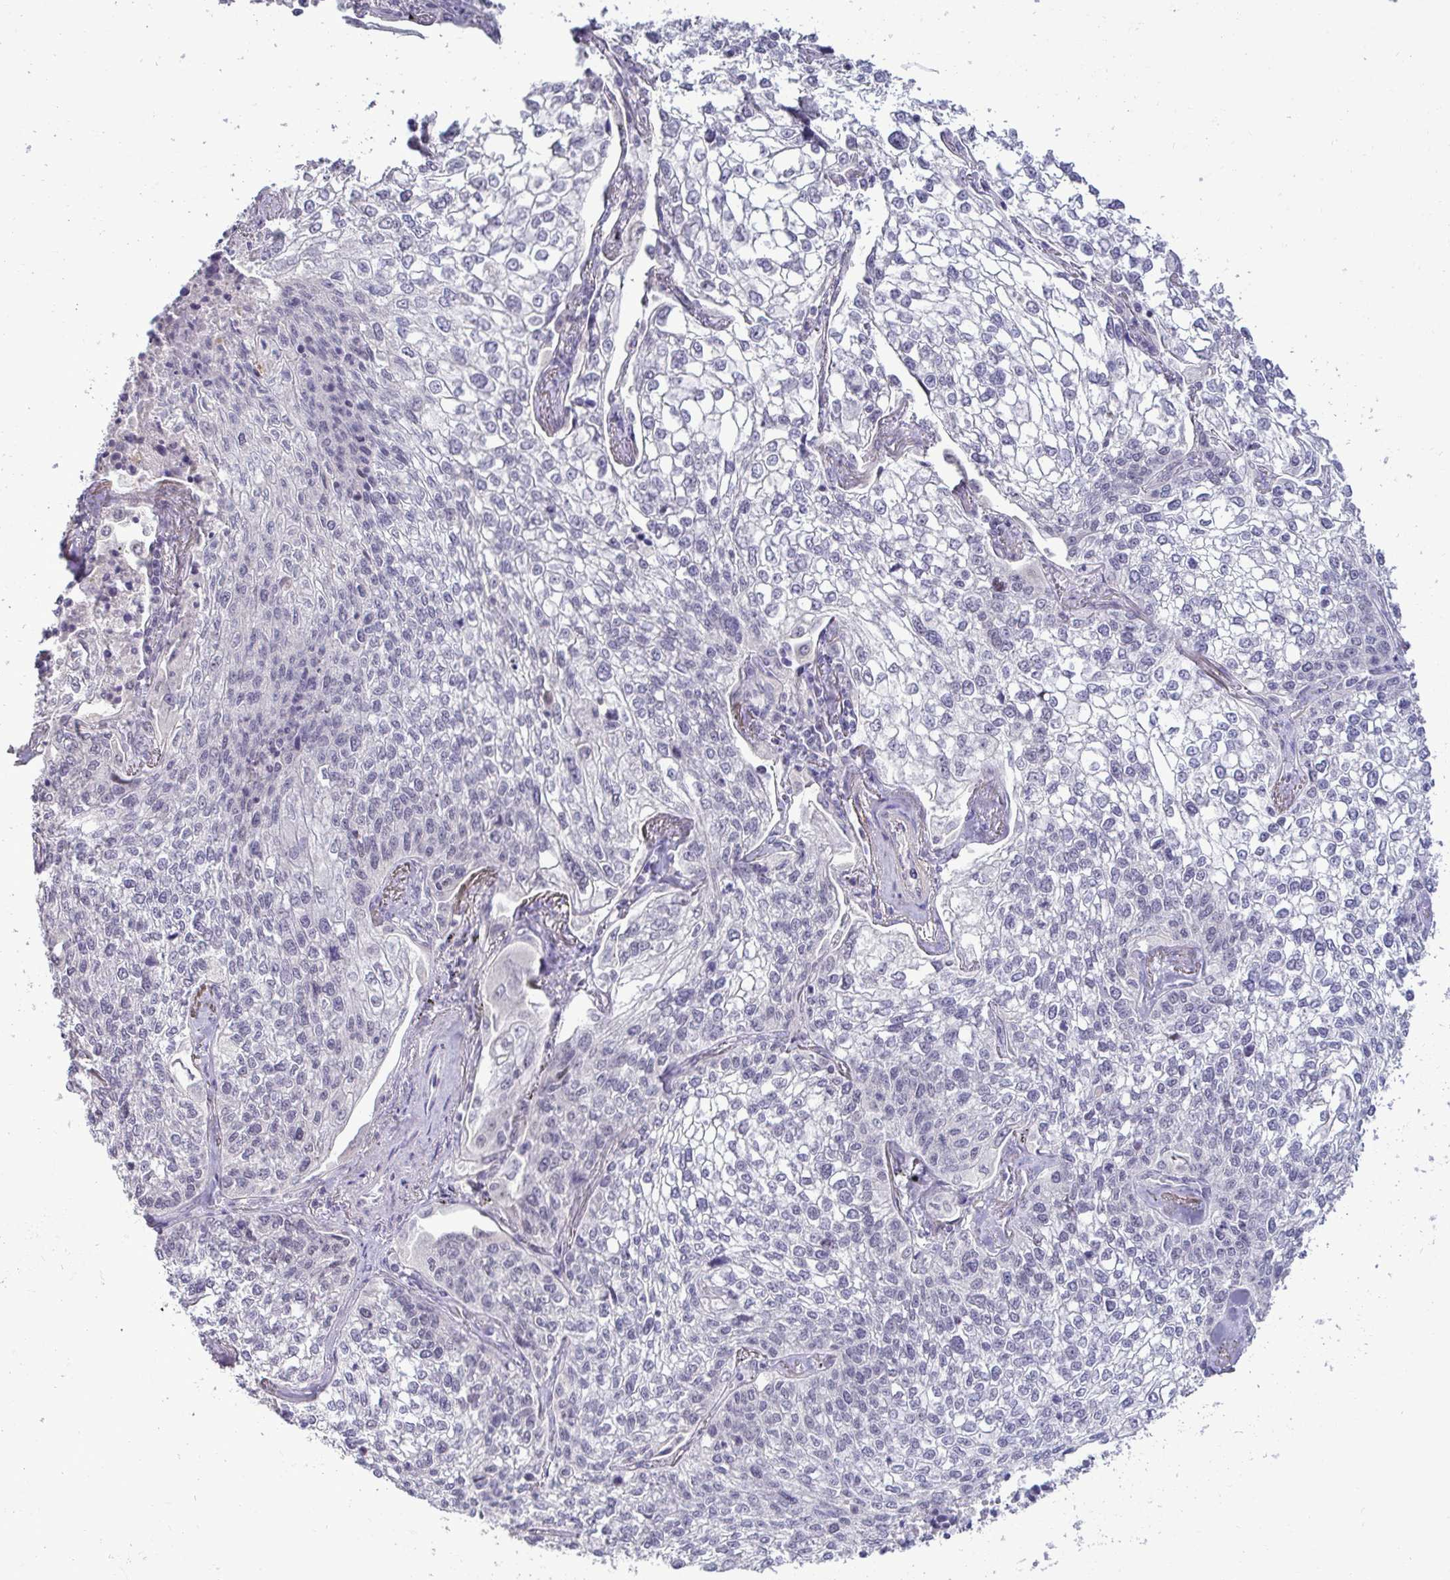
{"staining": {"intensity": "negative", "quantity": "none", "location": "none"}, "tissue": "lung cancer", "cell_type": "Tumor cells", "image_type": "cancer", "snomed": [{"axis": "morphology", "description": "Squamous cell carcinoma, NOS"}, {"axis": "topography", "description": "Lung"}], "caption": "Immunohistochemistry image of neoplastic tissue: lung cancer (squamous cell carcinoma) stained with DAB (3,3'-diaminobenzidine) reveals no significant protein staining in tumor cells.", "gene": "SLC30A3", "patient": {"sex": "male", "age": 74}}